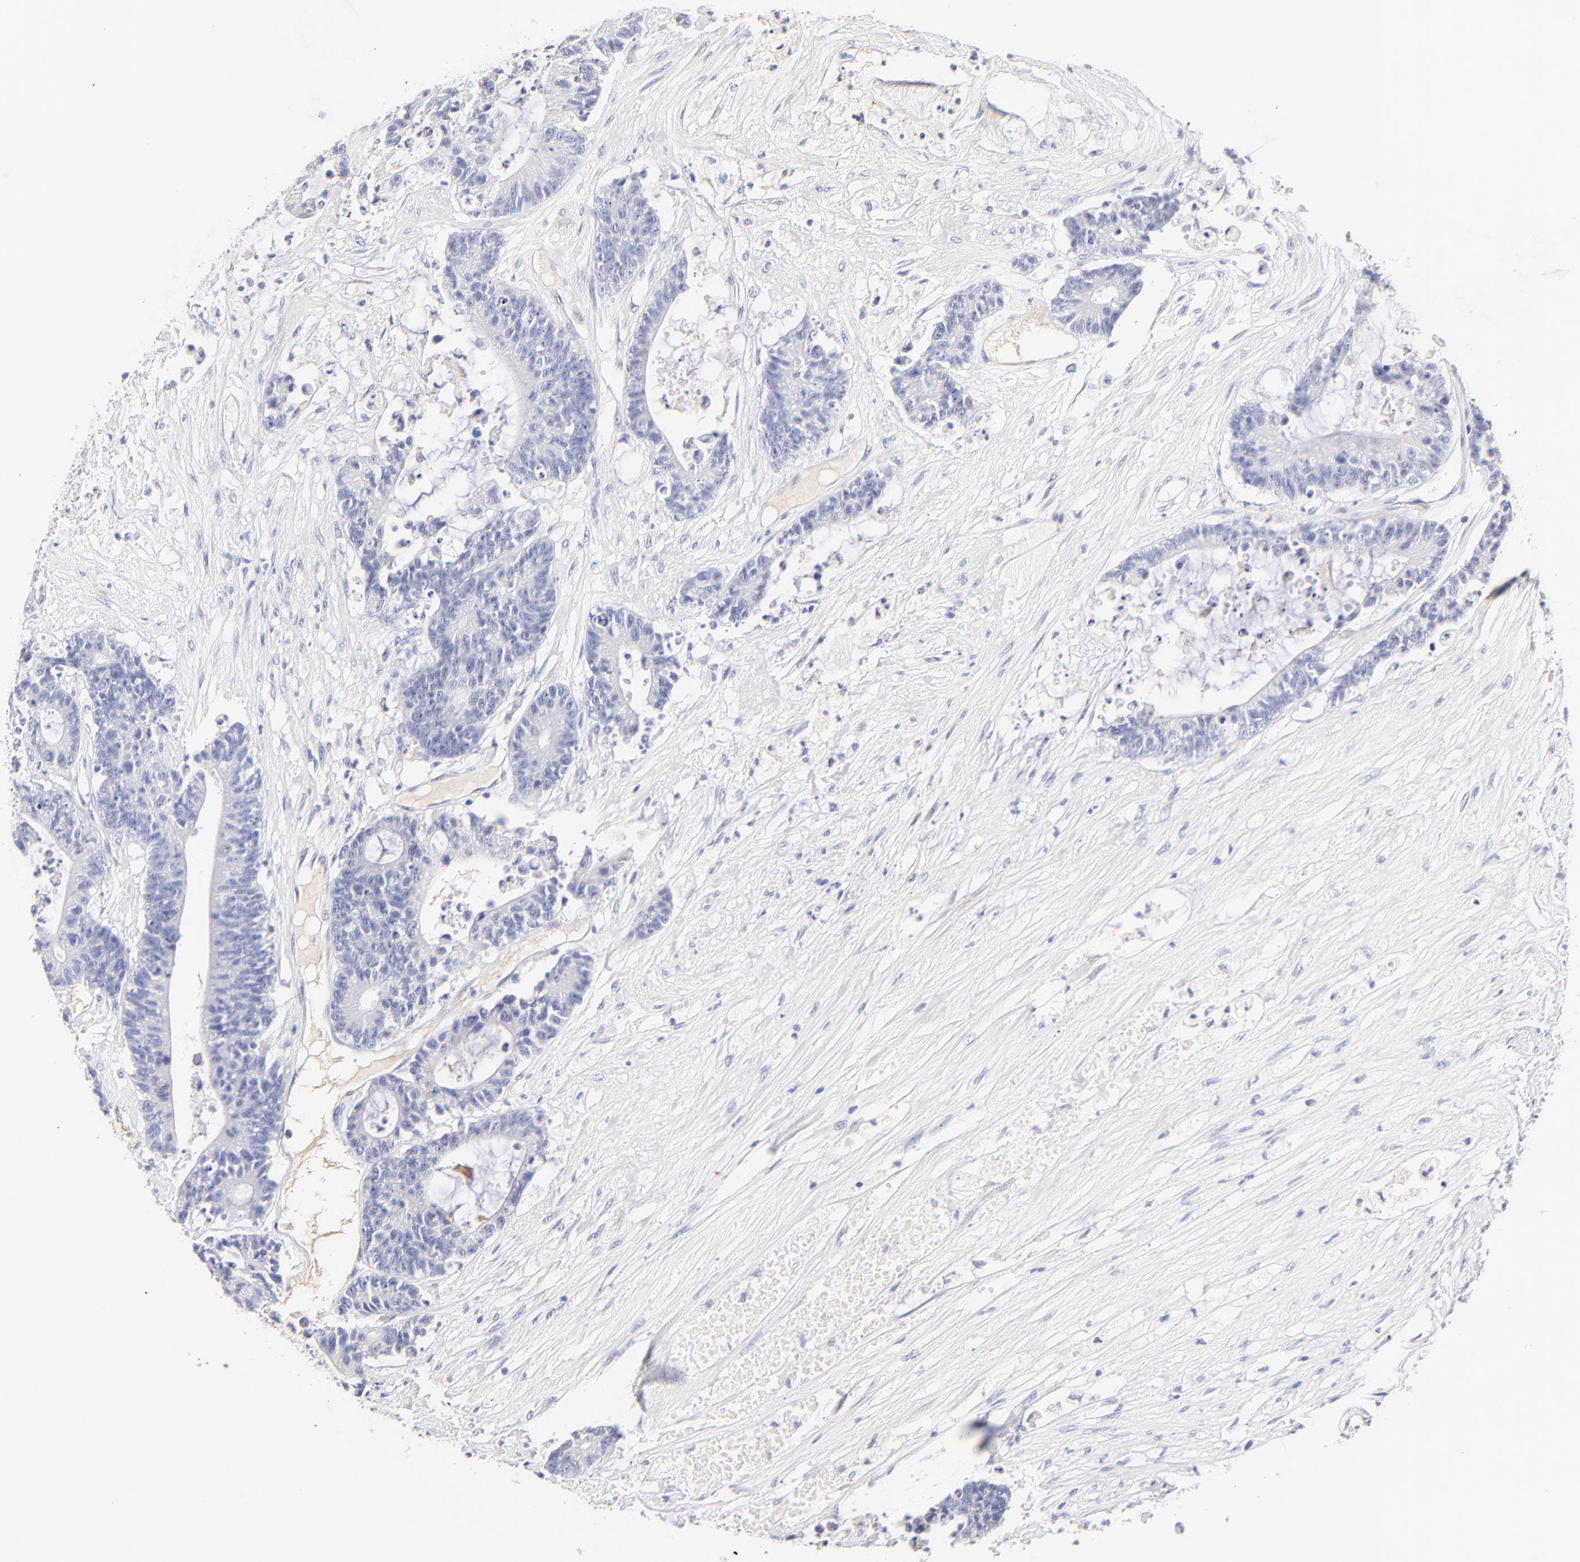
{"staining": {"intensity": "negative", "quantity": "none", "location": "none"}, "tissue": "colorectal cancer", "cell_type": "Tumor cells", "image_type": "cancer", "snomed": [{"axis": "morphology", "description": "Adenocarcinoma, NOS"}, {"axis": "topography", "description": "Colon"}], "caption": "The photomicrograph shows no significant staining in tumor cells of colorectal cancer. (Stains: DAB immunohistochemistry with hematoxylin counter stain, Microscopy: brightfield microscopy at high magnification).", "gene": "ASB9", "patient": {"sex": "female", "age": 84}}